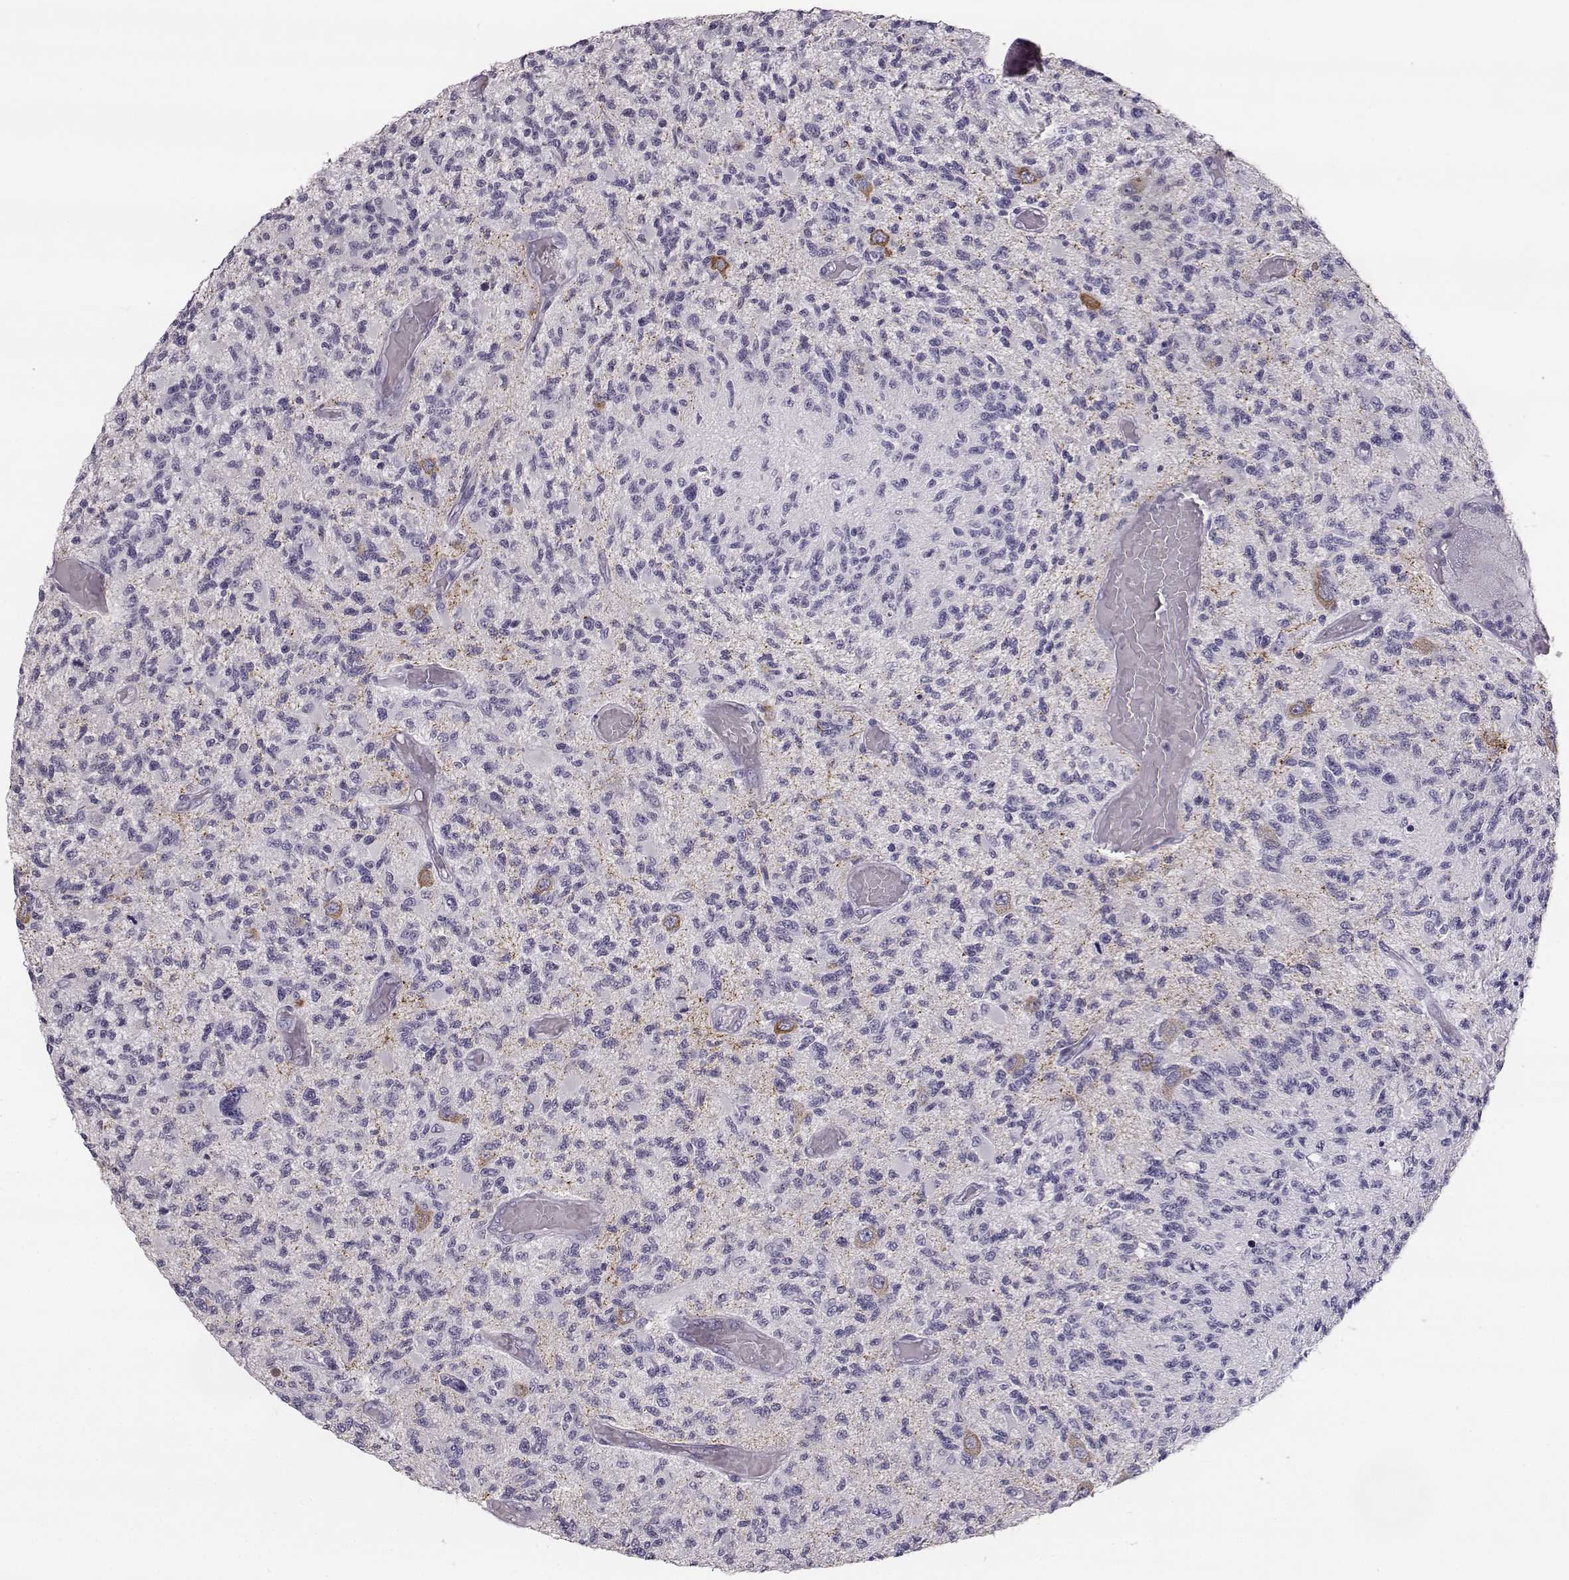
{"staining": {"intensity": "negative", "quantity": "none", "location": "none"}, "tissue": "glioma", "cell_type": "Tumor cells", "image_type": "cancer", "snomed": [{"axis": "morphology", "description": "Glioma, malignant, High grade"}, {"axis": "topography", "description": "Brain"}], "caption": "IHC histopathology image of glioma stained for a protein (brown), which exhibits no staining in tumor cells. The staining is performed using DAB brown chromogen with nuclei counter-stained in using hematoxylin.", "gene": "NPTXR", "patient": {"sex": "female", "age": 63}}